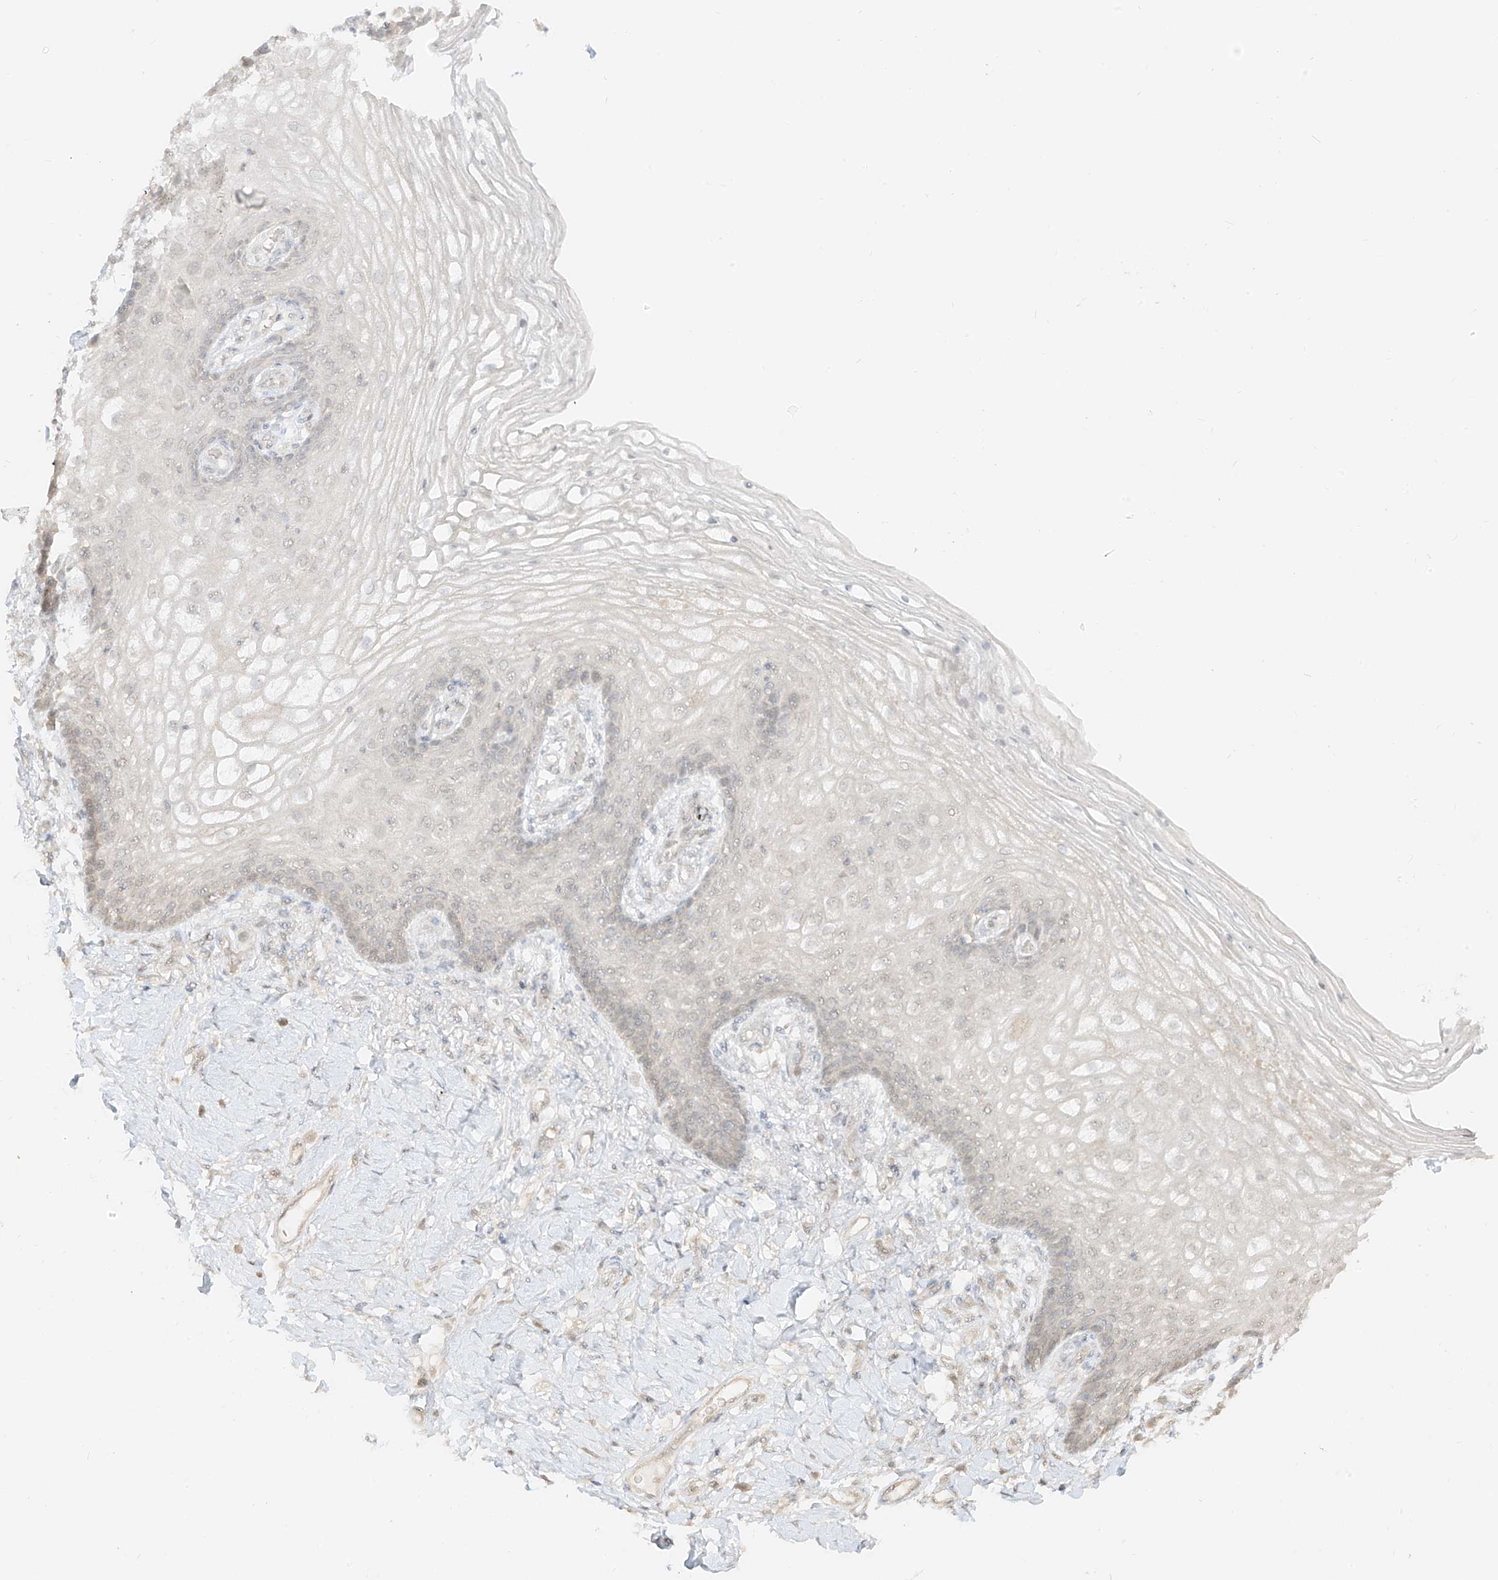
{"staining": {"intensity": "negative", "quantity": "none", "location": "none"}, "tissue": "vagina", "cell_type": "Squamous epithelial cells", "image_type": "normal", "snomed": [{"axis": "morphology", "description": "Normal tissue, NOS"}, {"axis": "topography", "description": "Vagina"}], "caption": "IHC of normal human vagina reveals no staining in squamous epithelial cells.", "gene": "LIPT1", "patient": {"sex": "female", "age": 60}}